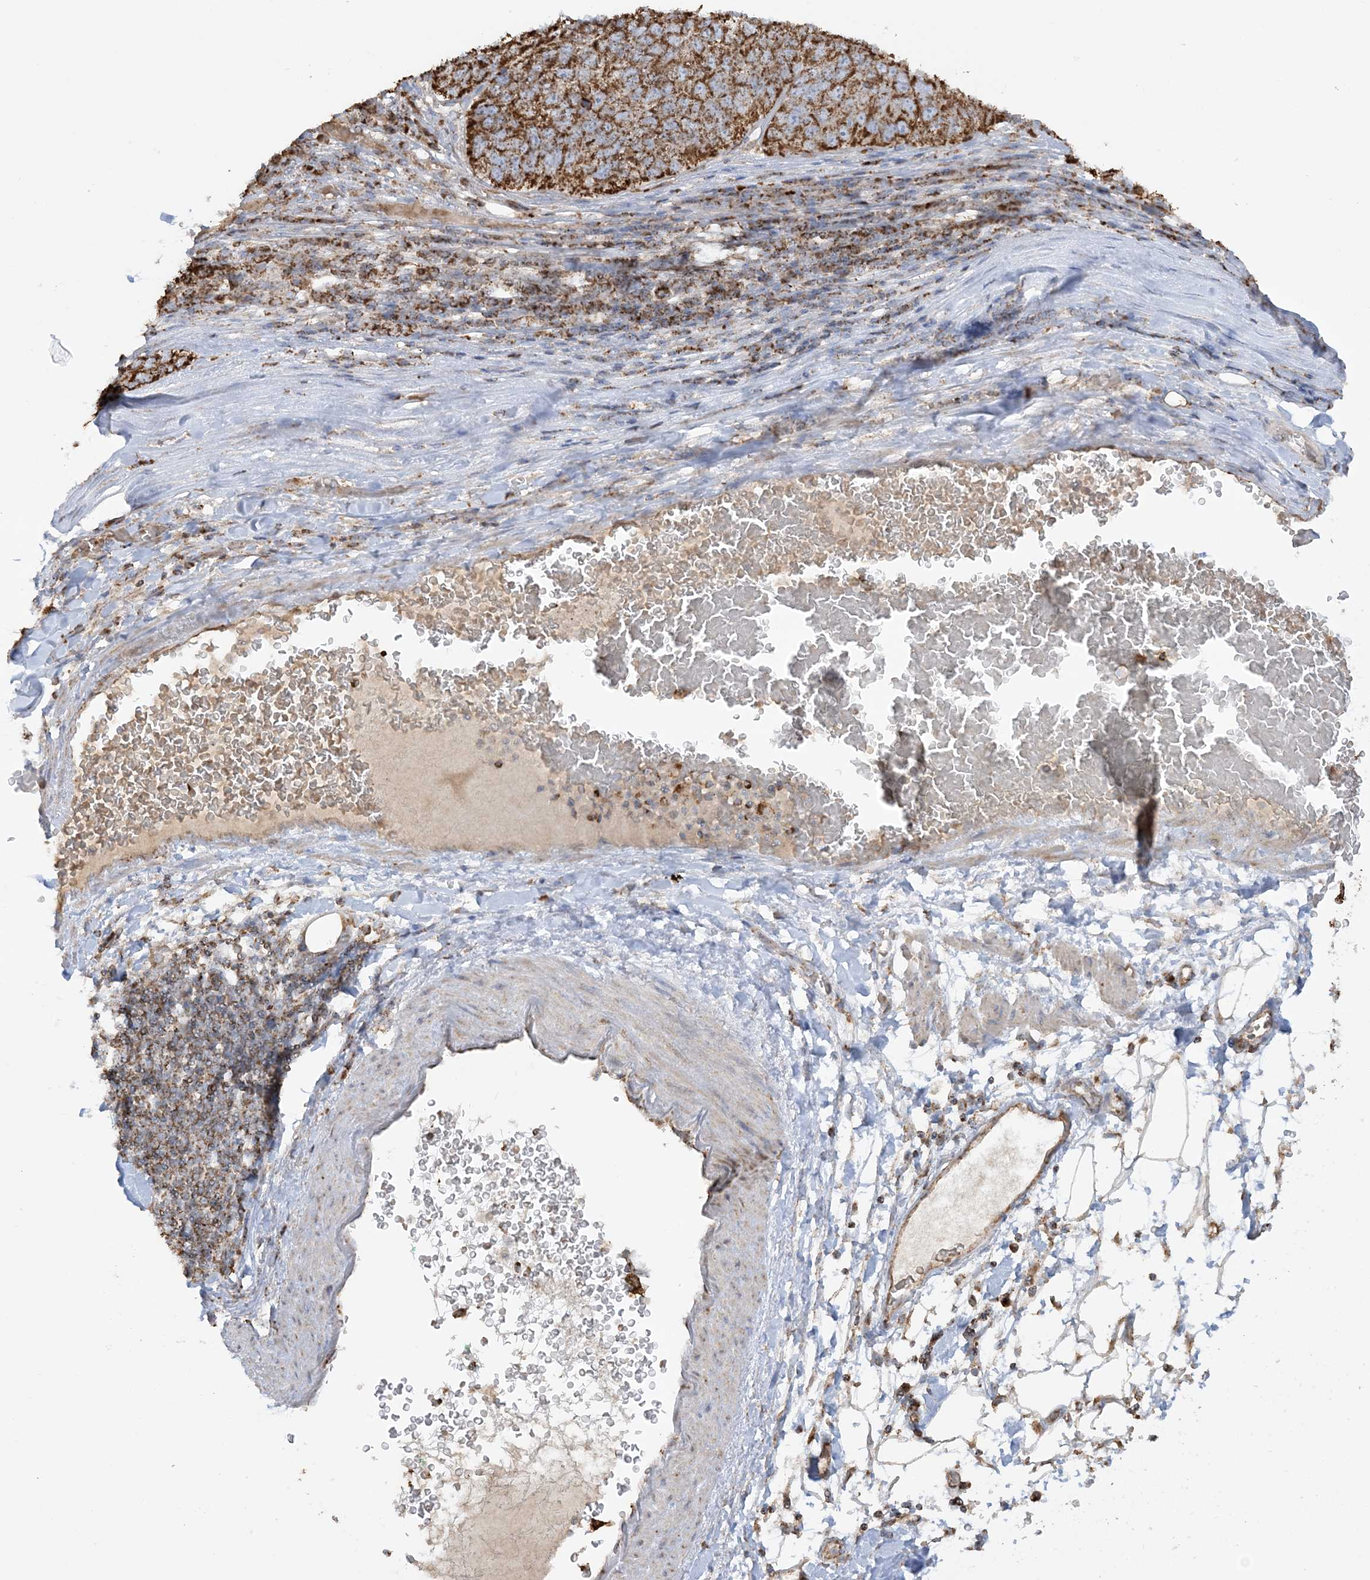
{"staining": {"intensity": "moderate", "quantity": ">75%", "location": "cytoplasmic/membranous"}, "tissue": "pancreatic cancer", "cell_type": "Tumor cells", "image_type": "cancer", "snomed": [{"axis": "morphology", "description": "Adenocarcinoma, NOS"}, {"axis": "topography", "description": "Pancreas"}], "caption": "Pancreatic cancer (adenocarcinoma) stained for a protein displays moderate cytoplasmic/membranous positivity in tumor cells.", "gene": "AGA", "patient": {"sex": "female", "age": 61}}